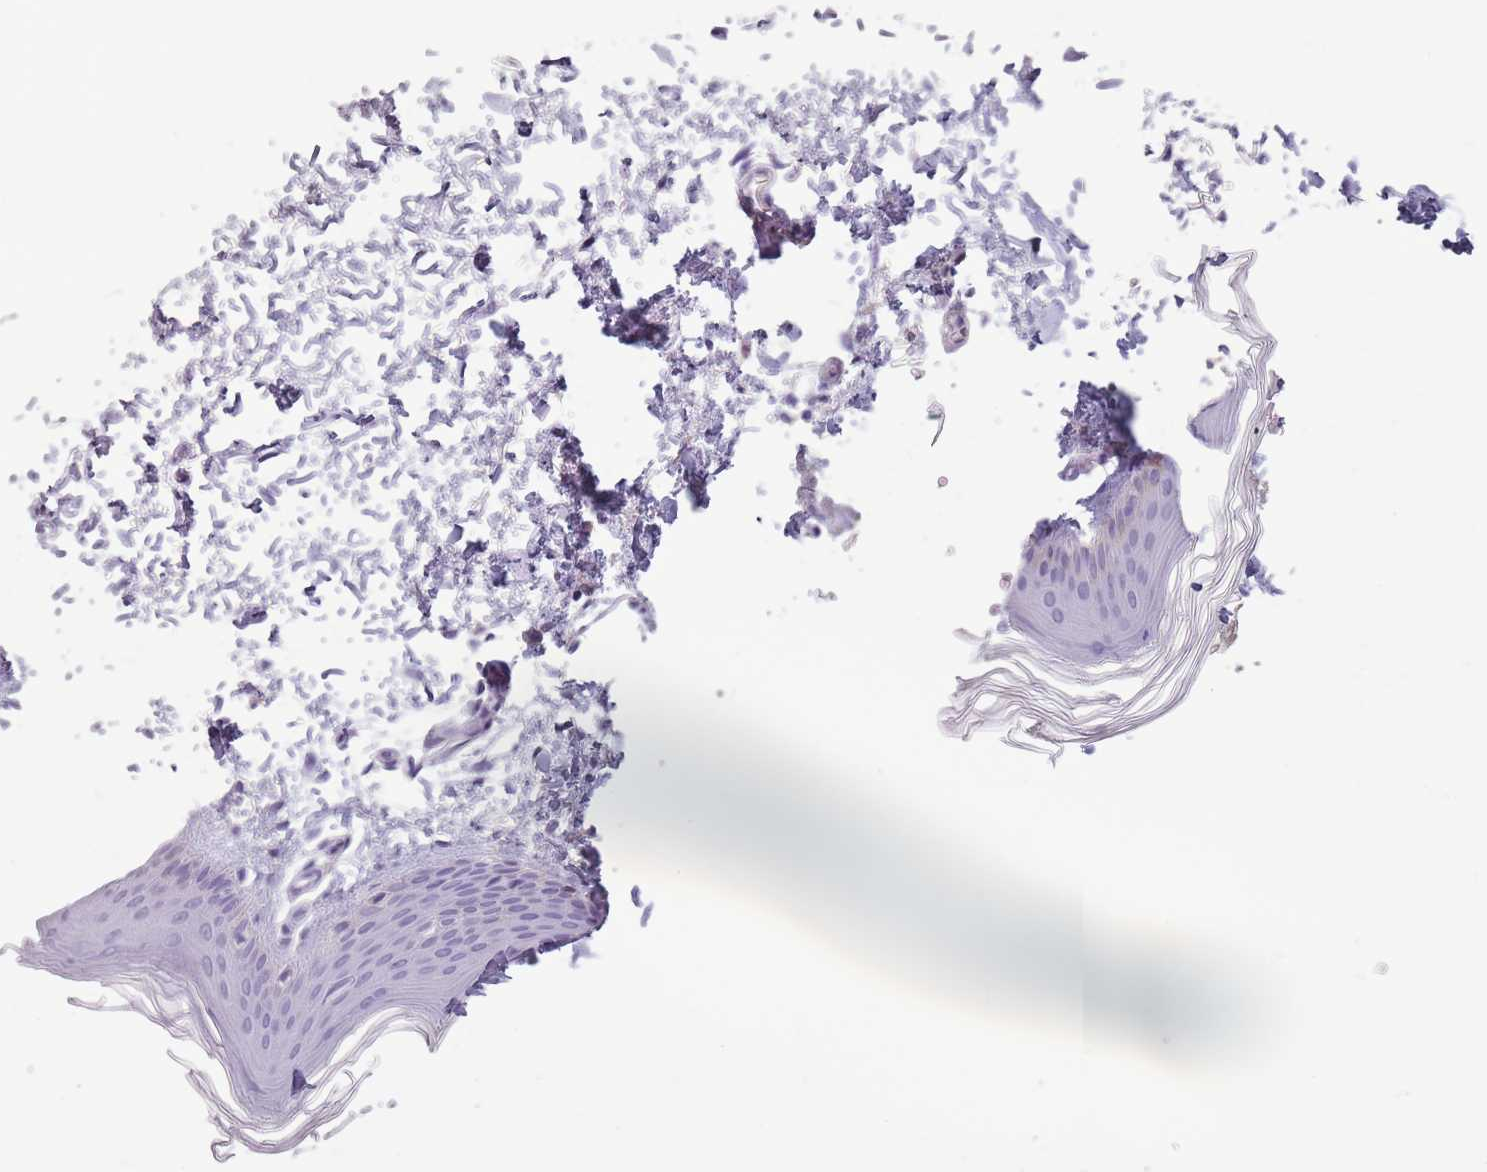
{"staining": {"intensity": "negative", "quantity": "none", "location": "none"}, "tissue": "skin", "cell_type": "Fibroblasts", "image_type": "normal", "snomed": [{"axis": "morphology", "description": "Normal tissue, NOS"}, {"axis": "topography", "description": "Skin"}], "caption": "This is an IHC micrograph of normal skin. There is no staining in fibroblasts.", "gene": "CELF6", "patient": {"sex": "female", "age": 27}}